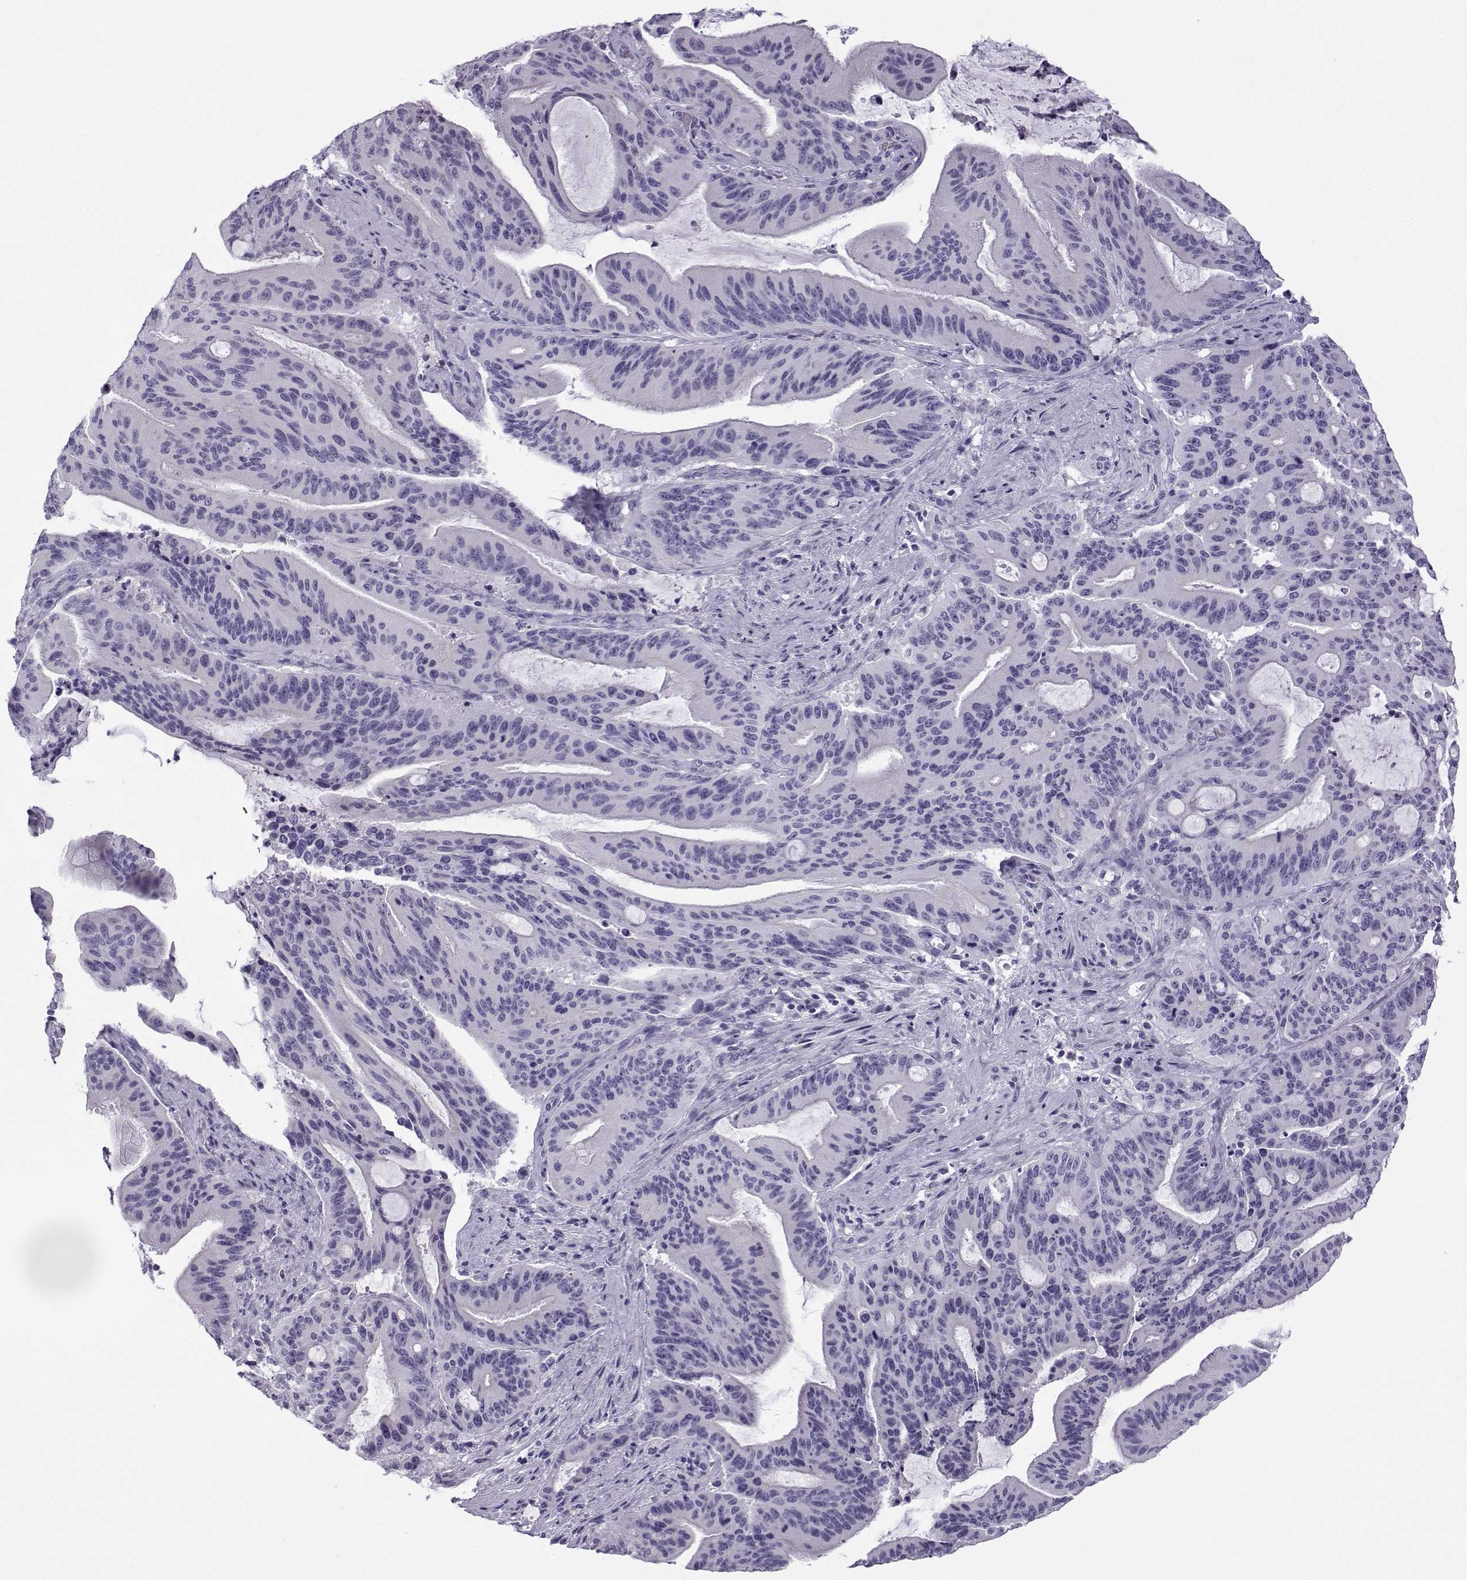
{"staining": {"intensity": "negative", "quantity": "none", "location": "none"}, "tissue": "liver cancer", "cell_type": "Tumor cells", "image_type": "cancer", "snomed": [{"axis": "morphology", "description": "Cholangiocarcinoma"}, {"axis": "topography", "description": "Liver"}], "caption": "A histopathology image of human liver cholangiocarcinoma is negative for staining in tumor cells.", "gene": "ZBTB8B", "patient": {"sex": "female", "age": 73}}